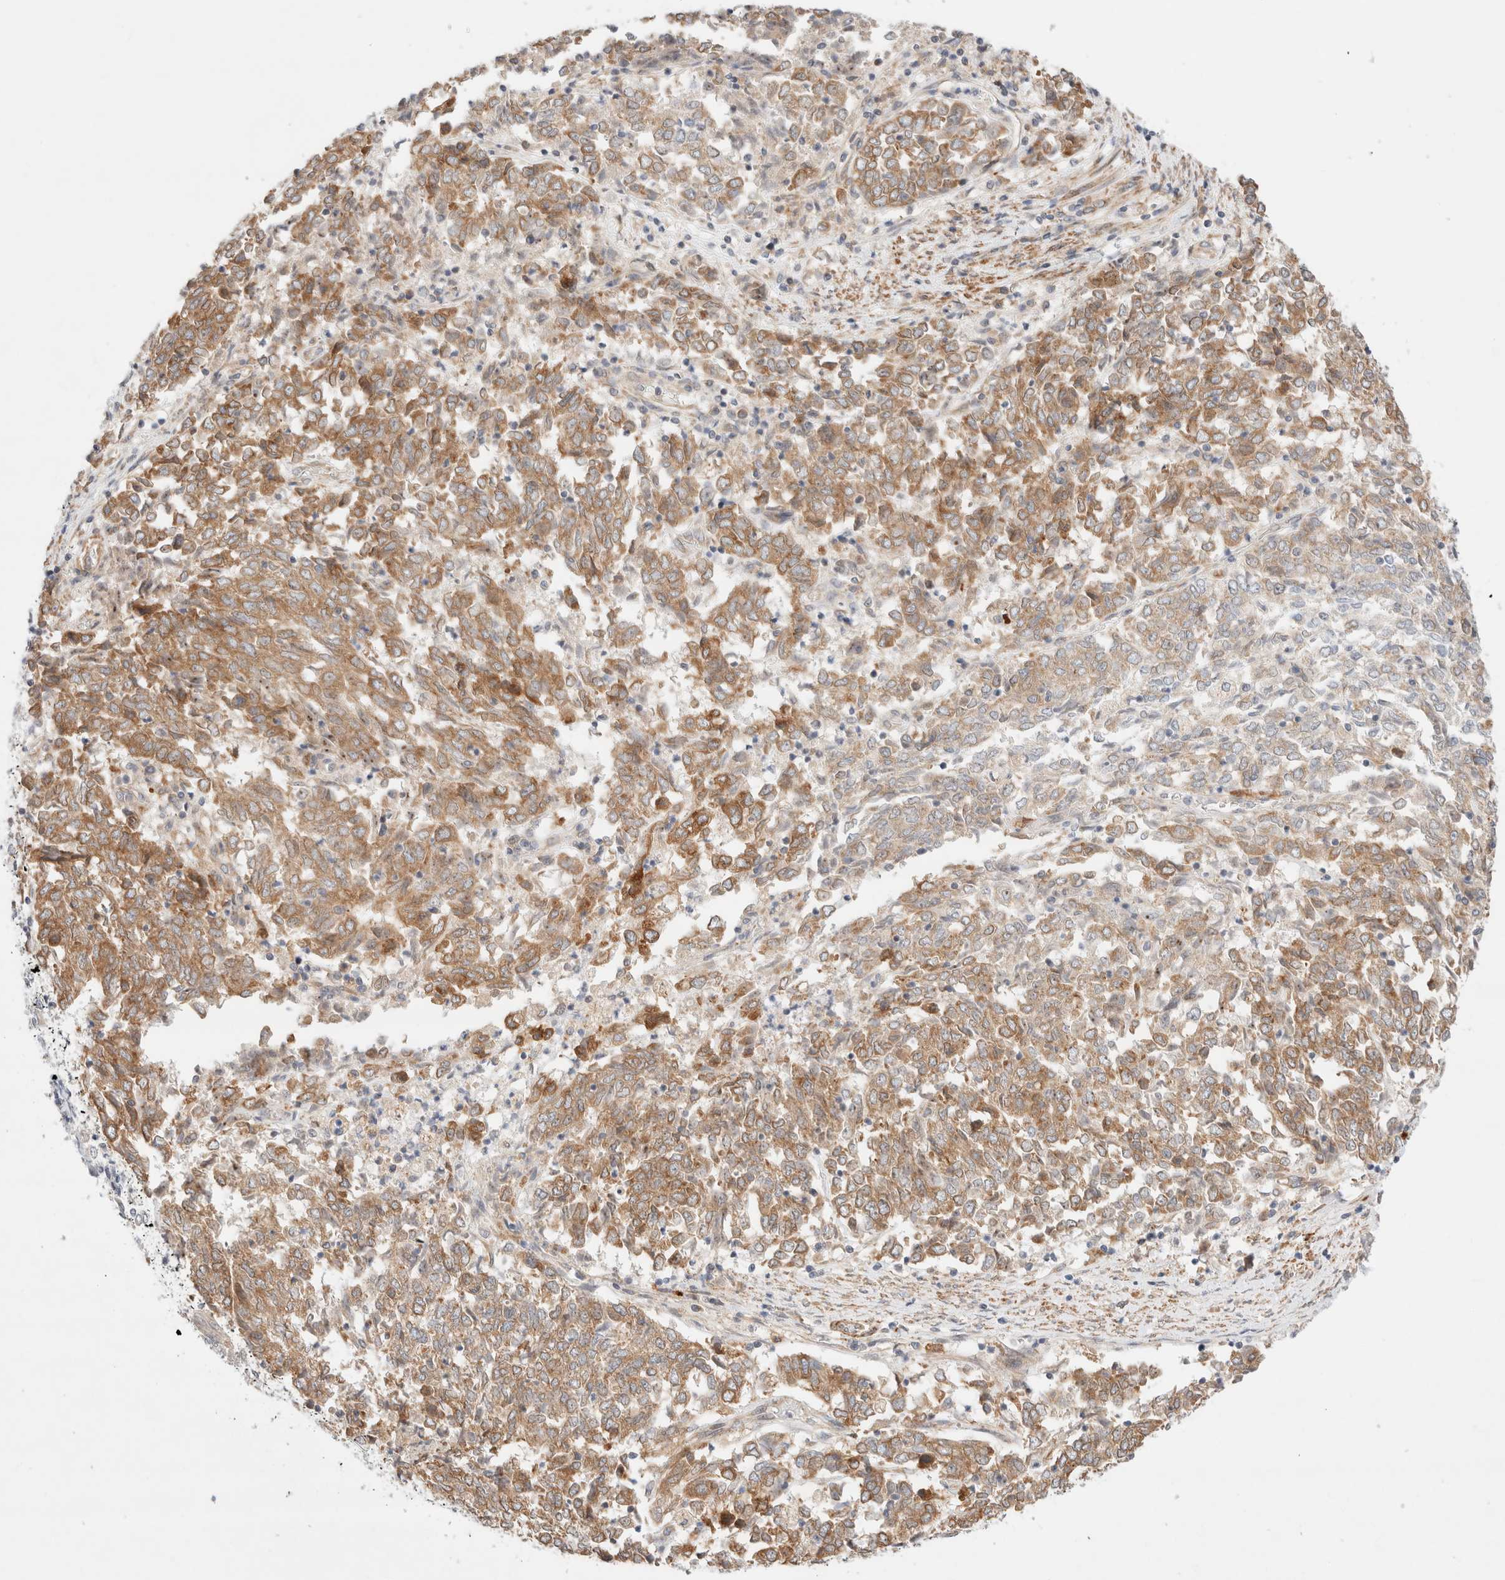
{"staining": {"intensity": "moderate", "quantity": ">75%", "location": "cytoplasmic/membranous"}, "tissue": "endometrial cancer", "cell_type": "Tumor cells", "image_type": "cancer", "snomed": [{"axis": "morphology", "description": "Adenocarcinoma, NOS"}, {"axis": "topography", "description": "Endometrium"}], "caption": "DAB (3,3'-diaminobenzidine) immunohistochemical staining of human endometrial adenocarcinoma exhibits moderate cytoplasmic/membranous protein staining in approximately >75% of tumor cells. Nuclei are stained in blue.", "gene": "RRP15", "patient": {"sex": "female", "age": 80}}